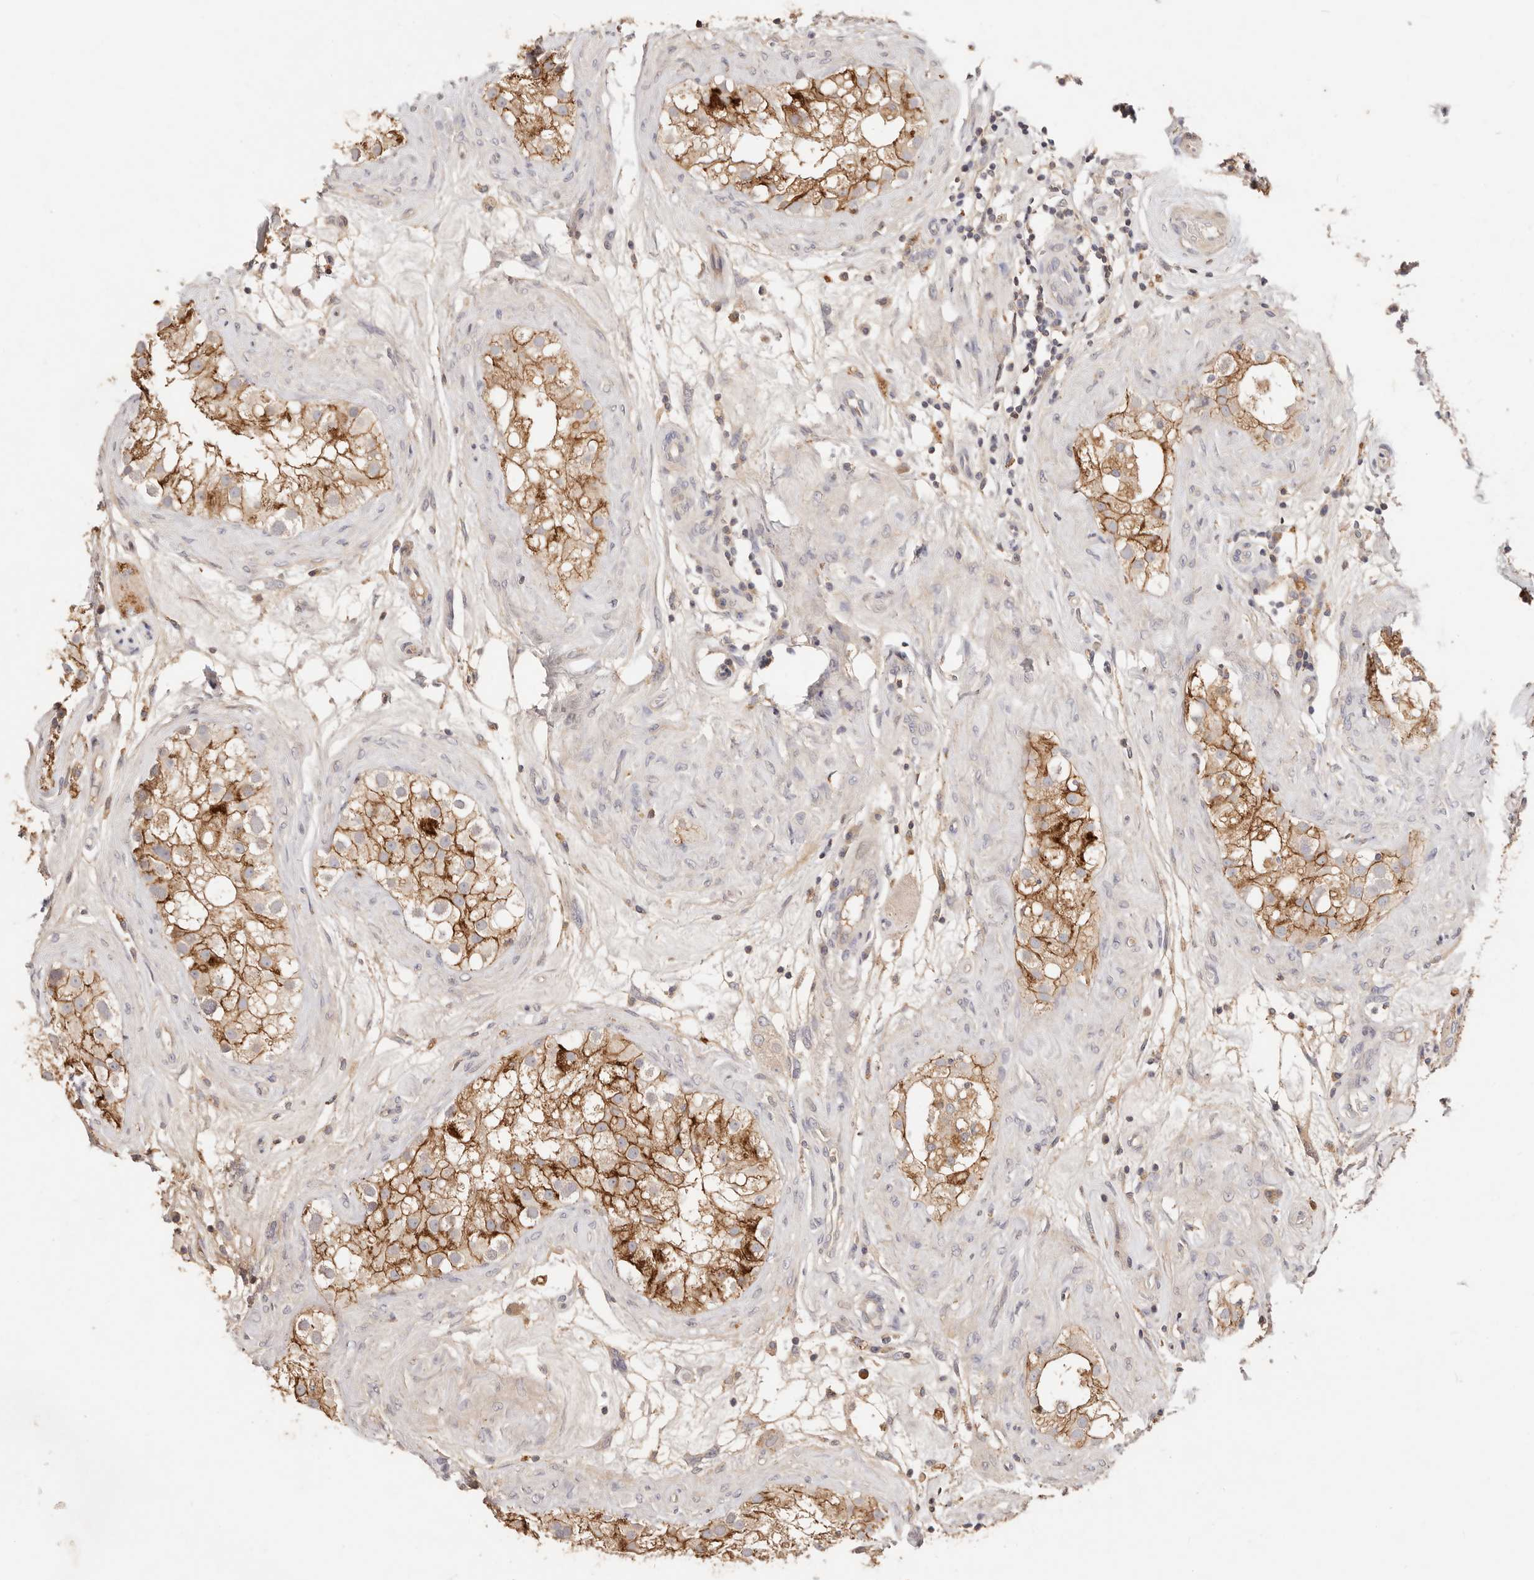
{"staining": {"intensity": "strong", "quantity": ">75%", "location": "cytoplasmic/membranous"}, "tissue": "testis", "cell_type": "Cells in seminiferous ducts", "image_type": "normal", "snomed": [{"axis": "morphology", "description": "Normal tissue, NOS"}, {"axis": "topography", "description": "Testis"}], "caption": "Immunohistochemical staining of normal testis reveals >75% levels of strong cytoplasmic/membranous protein expression in approximately >75% of cells in seminiferous ducts. Immunohistochemistry stains the protein of interest in brown and the nuclei are stained blue.", "gene": "CXADR", "patient": {"sex": "male", "age": 84}}